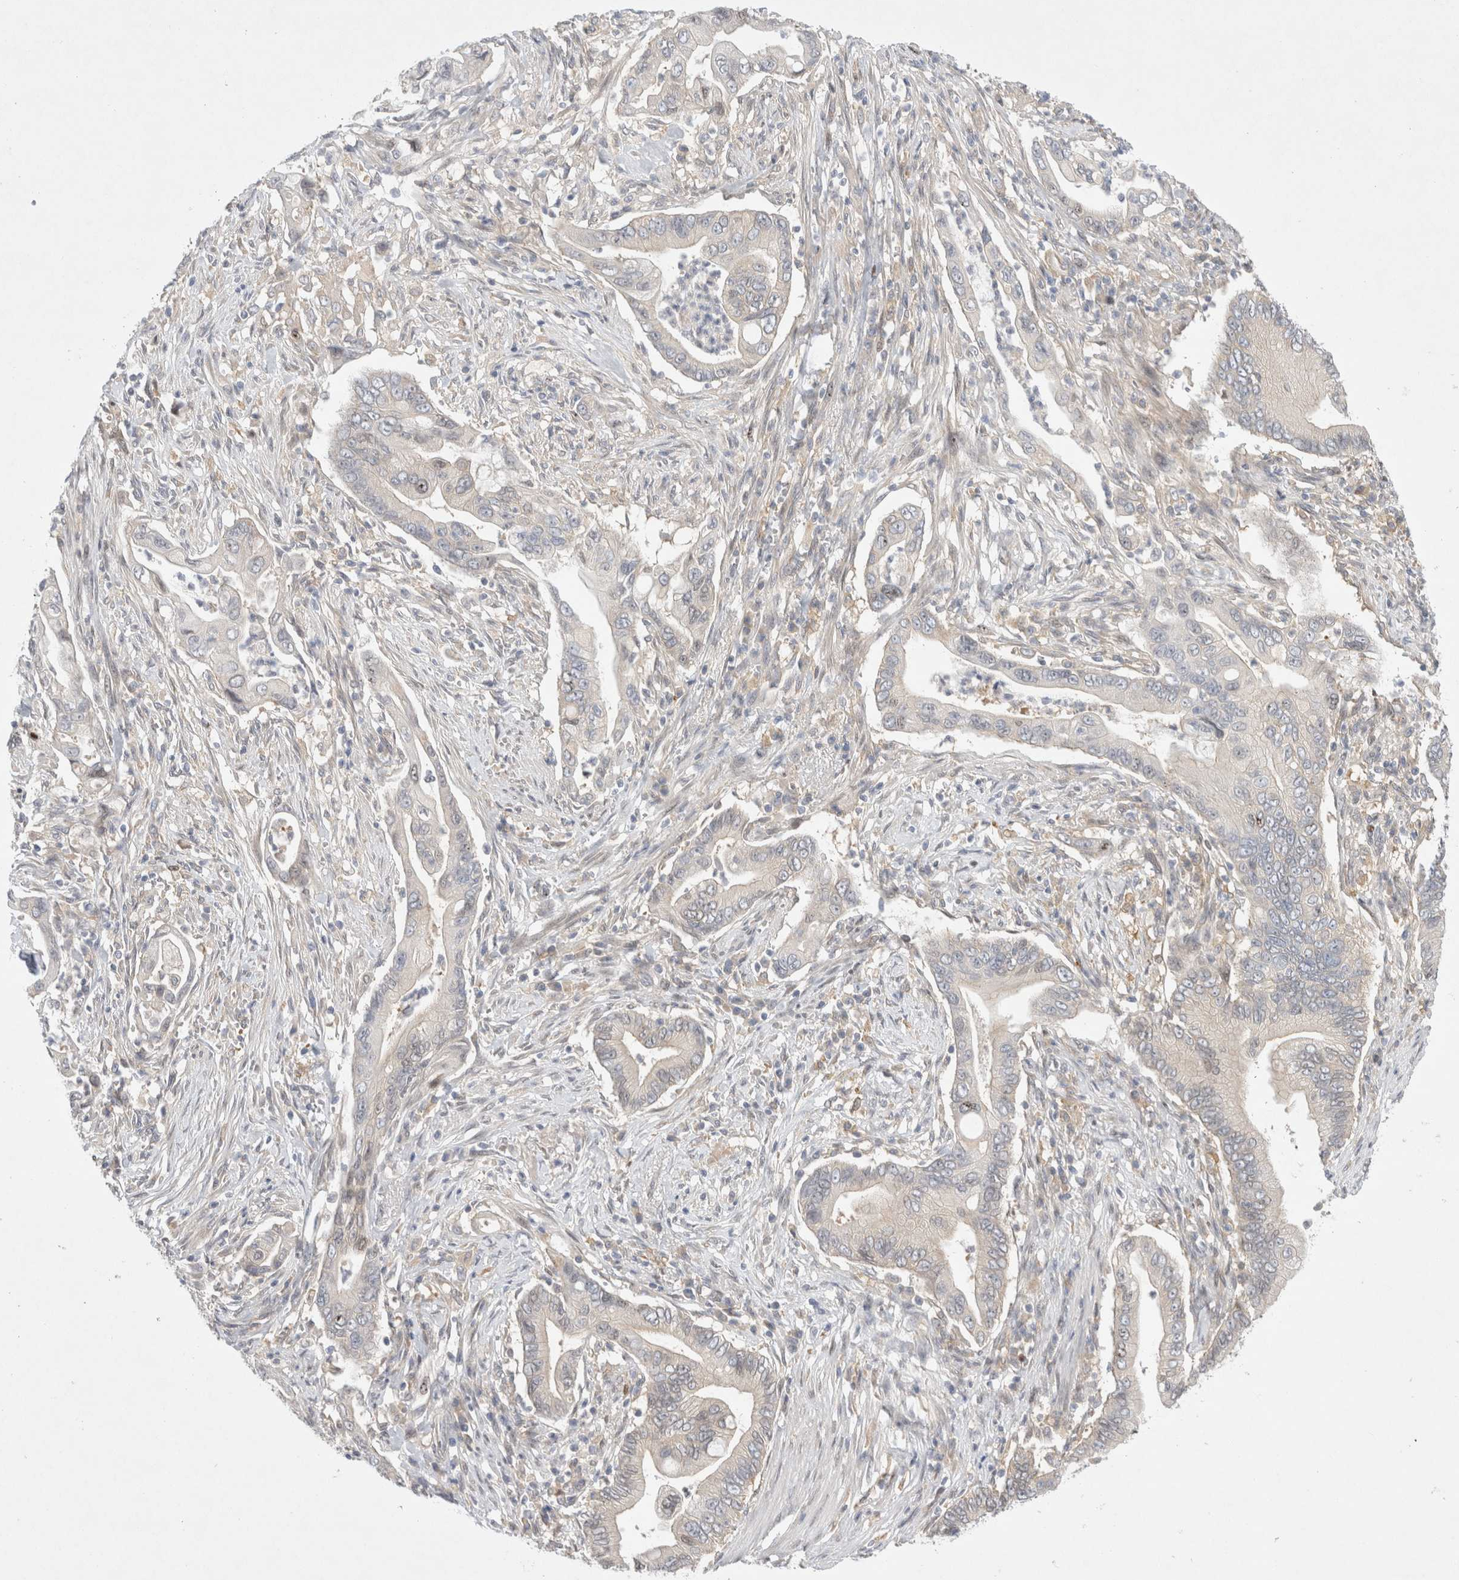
{"staining": {"intensity": "negative", "quantity": "none", "location": "none"}, "tissue": "pancreatic cancer", "cell_type": "Tumor cells", "image_type": "cancer", "snomed": [{"axis": "morphology", "description": "Adenocarcinoma, NOS"}, {"axis": "topography", "description": "Pancreas"}], "caption": "Human adenocarcinoma (pancreatic) stained for a protein using immunohistochemistry (IHC) displays no expression in tumor cells.", "gene": "CDCA7L", "patient": {"sex": "male", "age": 78}}